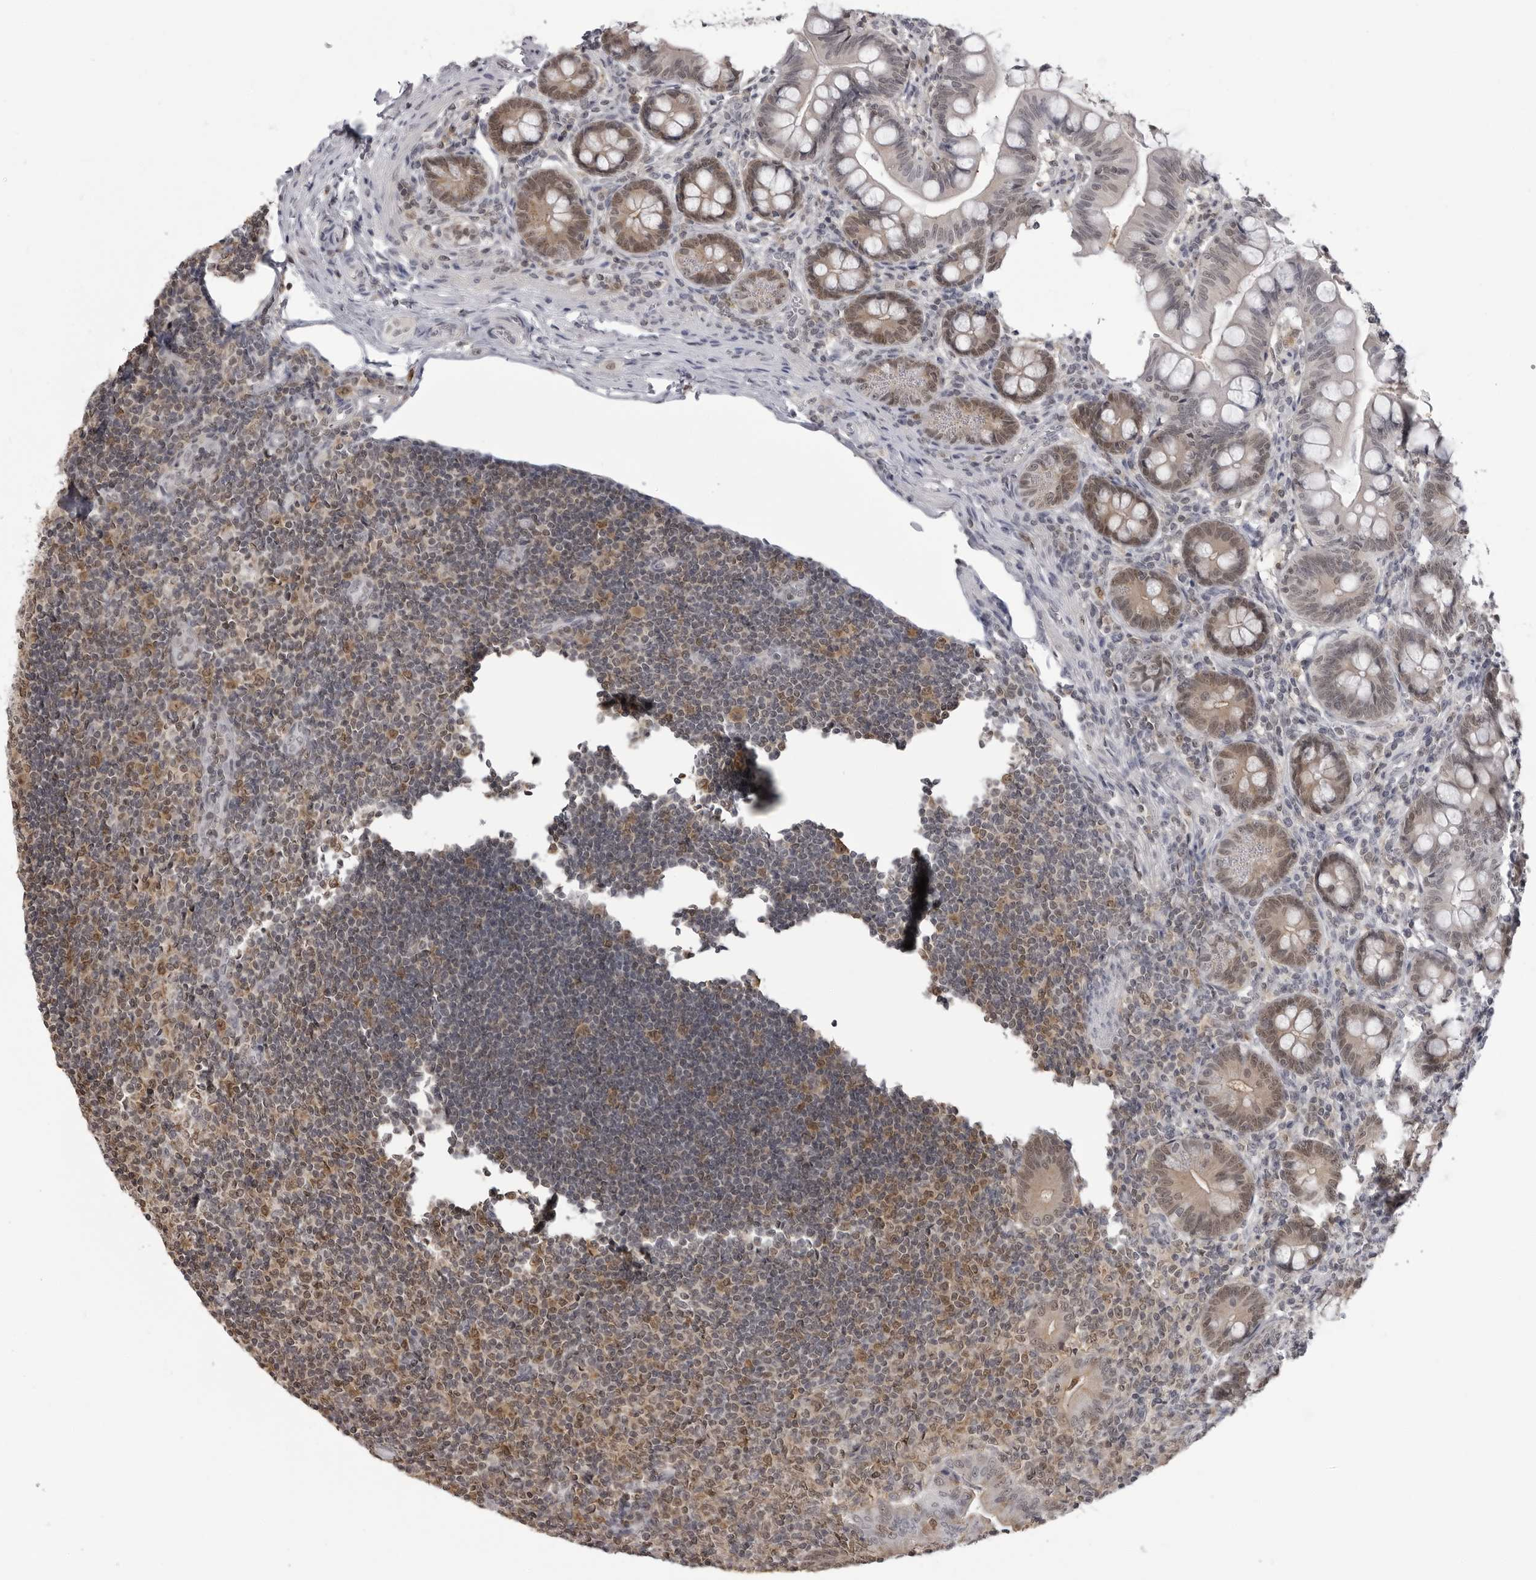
{"staining": {"intensity": "moderate", "quantity": "25%-75%", "location": "cytoplasmic/membranous,nuclear"}, "tissue": "small intestine", "cell_type": "Glandular cells", "image_type": "normal", "snomed": [{"axis": "morphology", "description": "Normal tissue, NOS"}, {"axis": "topography", "description": "Small intestine"}], "caption": "The immunohistochemical stain labels moderate cytoplasmic/membranous,nuclear staining in glandular cells of unremarkable small intestine.", "gene": "PDCL3", "patient": {"sex": "male", "age": 7}}